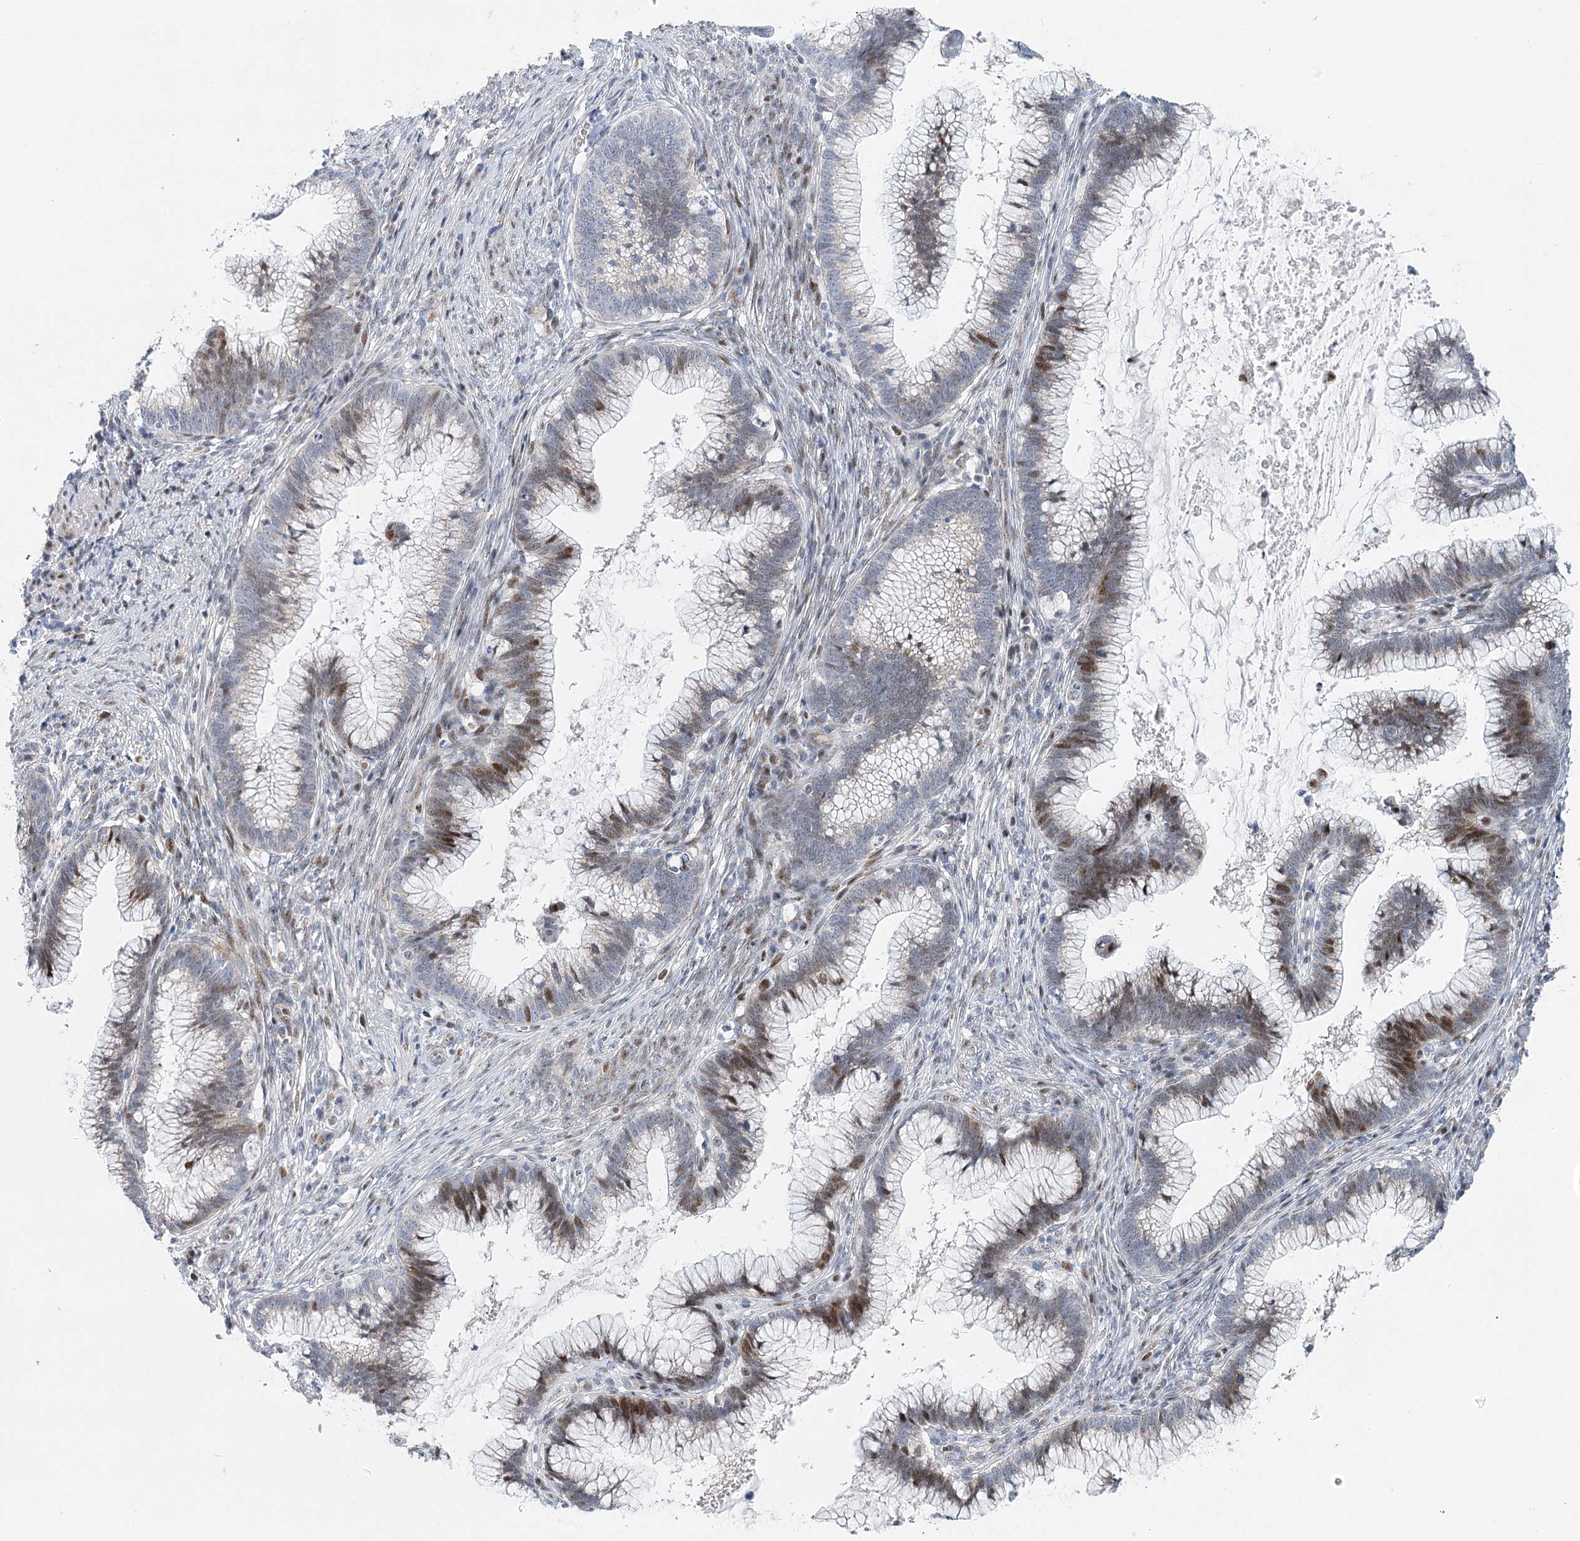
{"staining": {"intensity": "moderate", "quantity": "<25%", "location": "nuclear"}, "tissue": "cervical cancer", "cell_type": "Tumor cells", "image_type": "cancer", "snomed": [{"axis": "morphology", "description": "Adenocarcinoma, NOS"}, {"axis": "topography", "description": "Cervix"}], "caption": "The micrograph exhibits immunohistochemical staining of cervical adenocarcinoma. There is moderate nuclear expression is identified in approximately <25% of tumor cells.", "gene": "CAMTA1", "patient": {"sex": "female", "age": 36}}